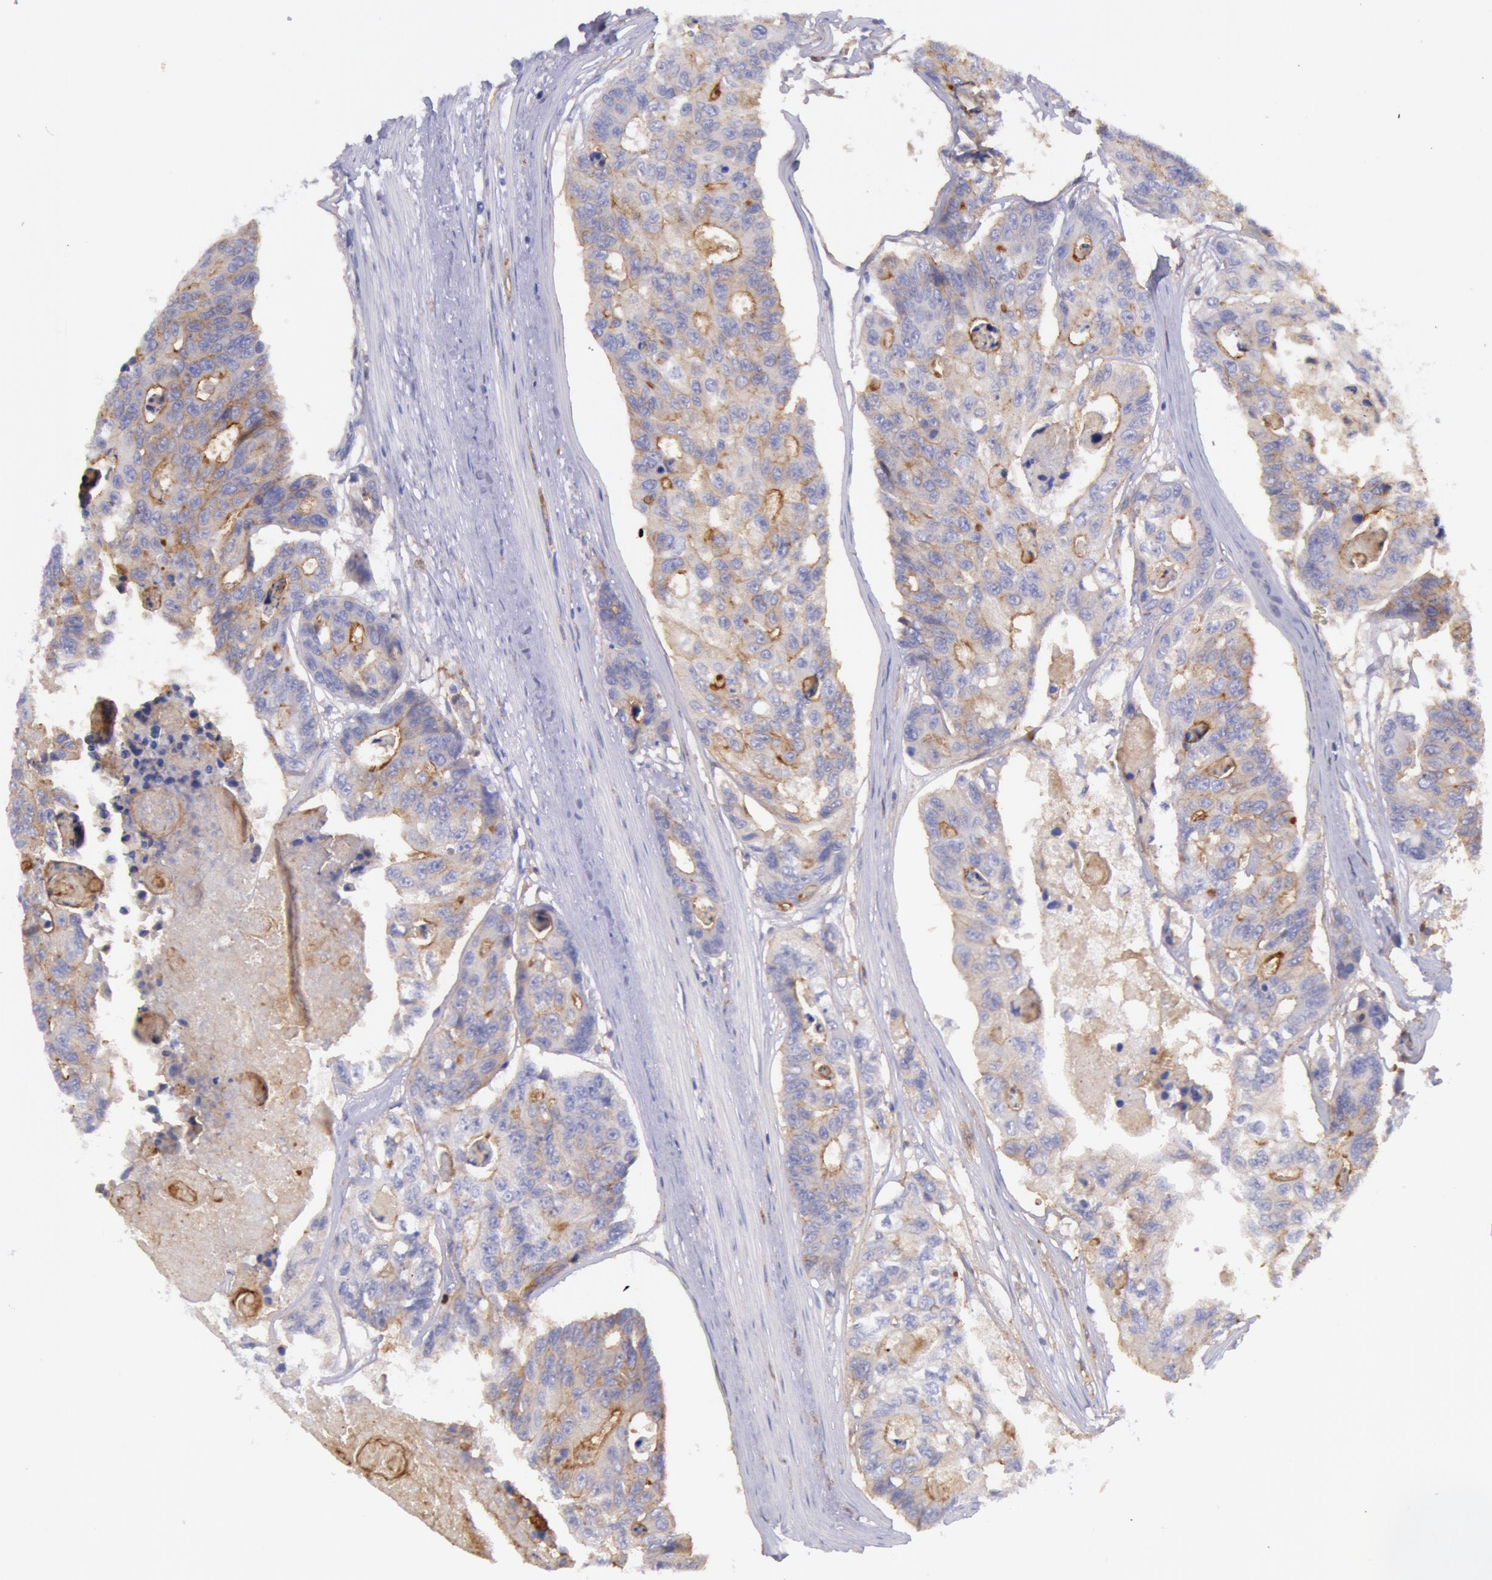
{"staining": {"intensity": "weak", "quantity": "<25%", "location": "cytoplasmic/membranous"}, "tissue": "colorectal cancer", "cell_type": "Tumor cells", "image_type": "cancer", "snomed": [{"axis": "morphology", "description": "Adenocarcinoma, NOS"}, {"axis": "topography", "description": "Colon"}], "caption": "Tumor cells are negative for protein expression in human colorectal cancer.", "gene": "LYN", "patient": {"sex": "female", "age": 86}}